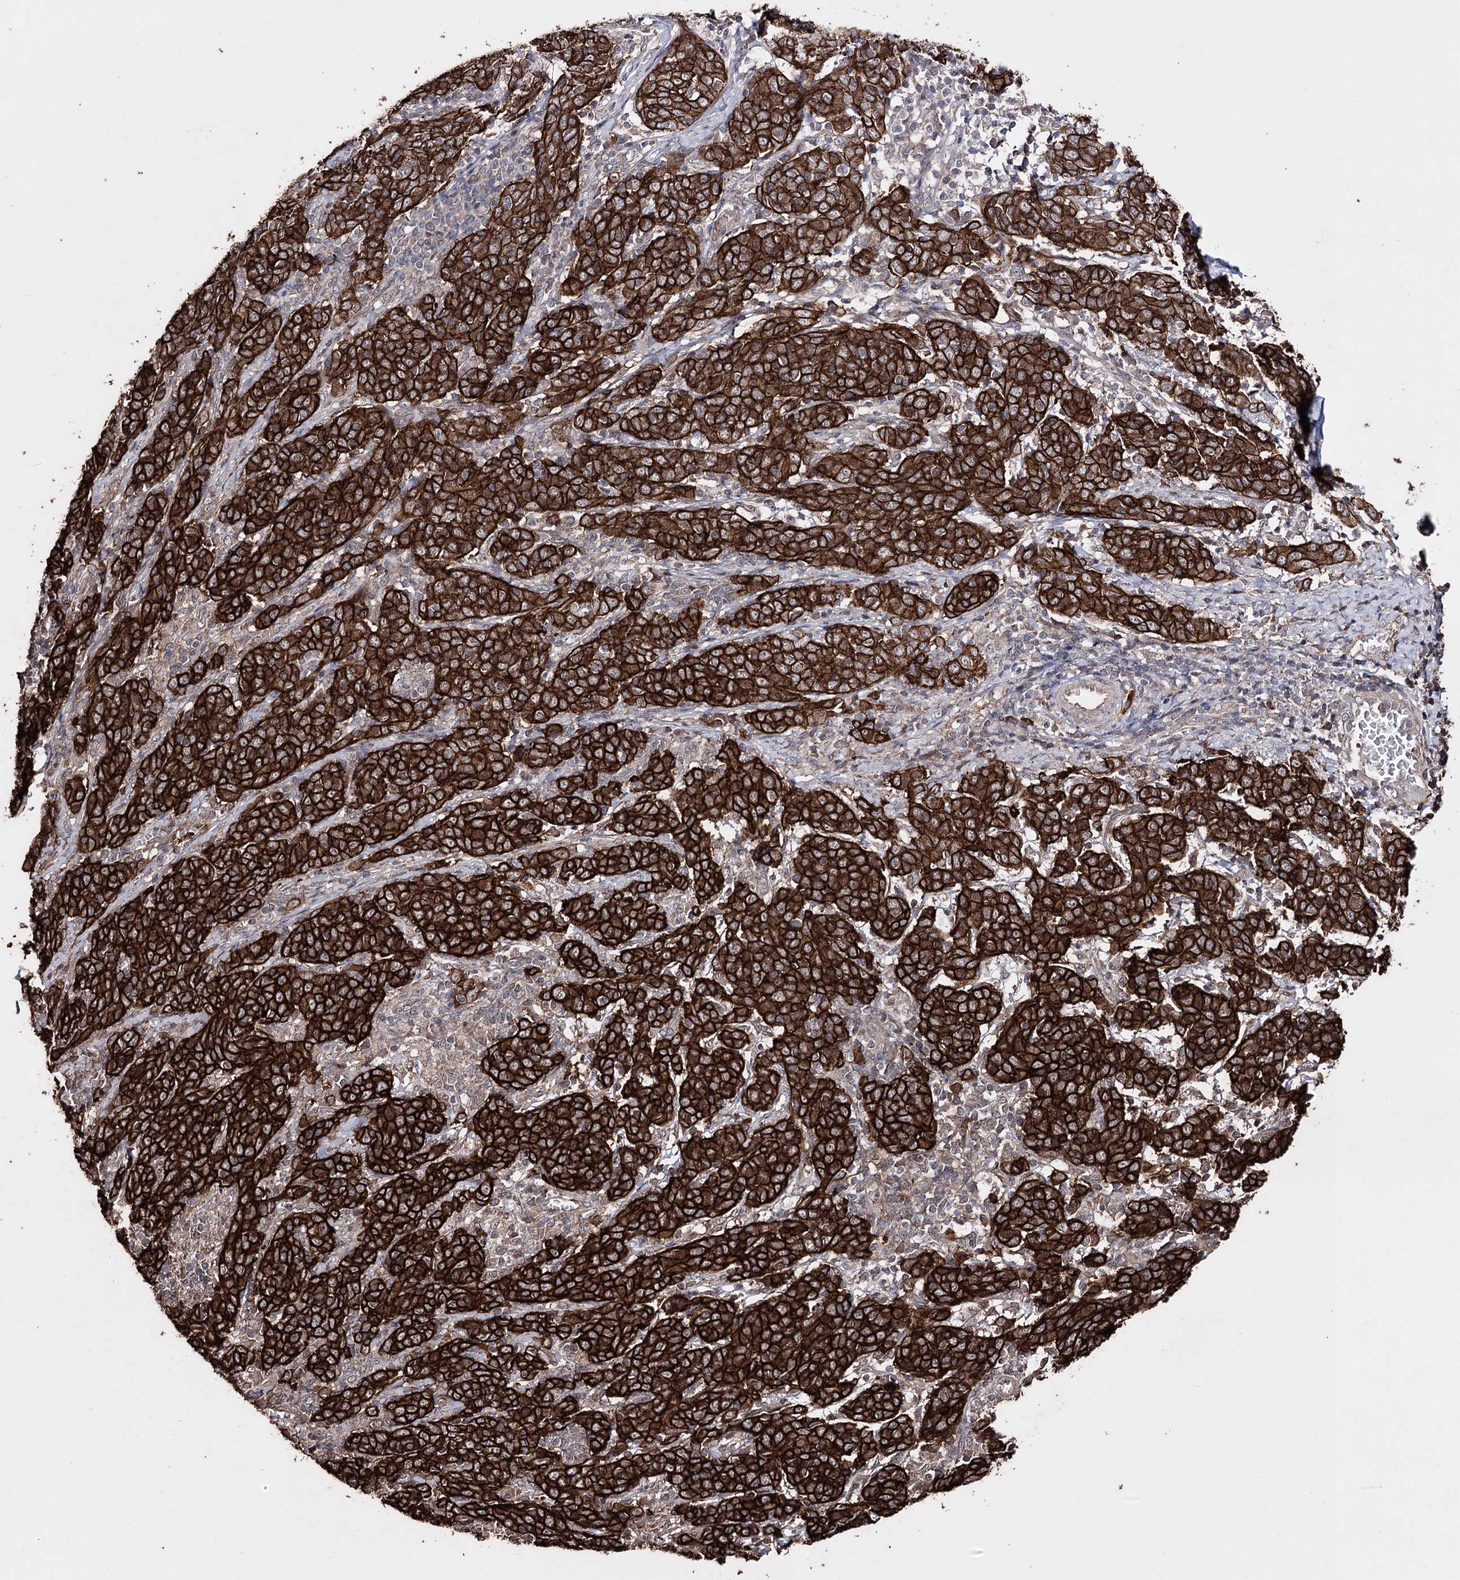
{"staining": {"intensity": "strong", "quantity": ">75%", "location": "cytoplasmic/membranous"}, "tissue": "cervical cancer", "cell_type": "Tumor cells", "image_type": "cancer", "snomed": [{"axis": "morphology", "description": "Squamous cell carcinoma, NOS"}, {"axis": "topography", "description": "Cervix"}], "caption": "Cervical squamous cell carcinoma was stained to show a protein in brown. There is high levels of strong cytoplasmic/membranous positivity in about >75% of tumor cells.", "gene": "ZNF662", "patient": {"sex": "female", "age": 67}}